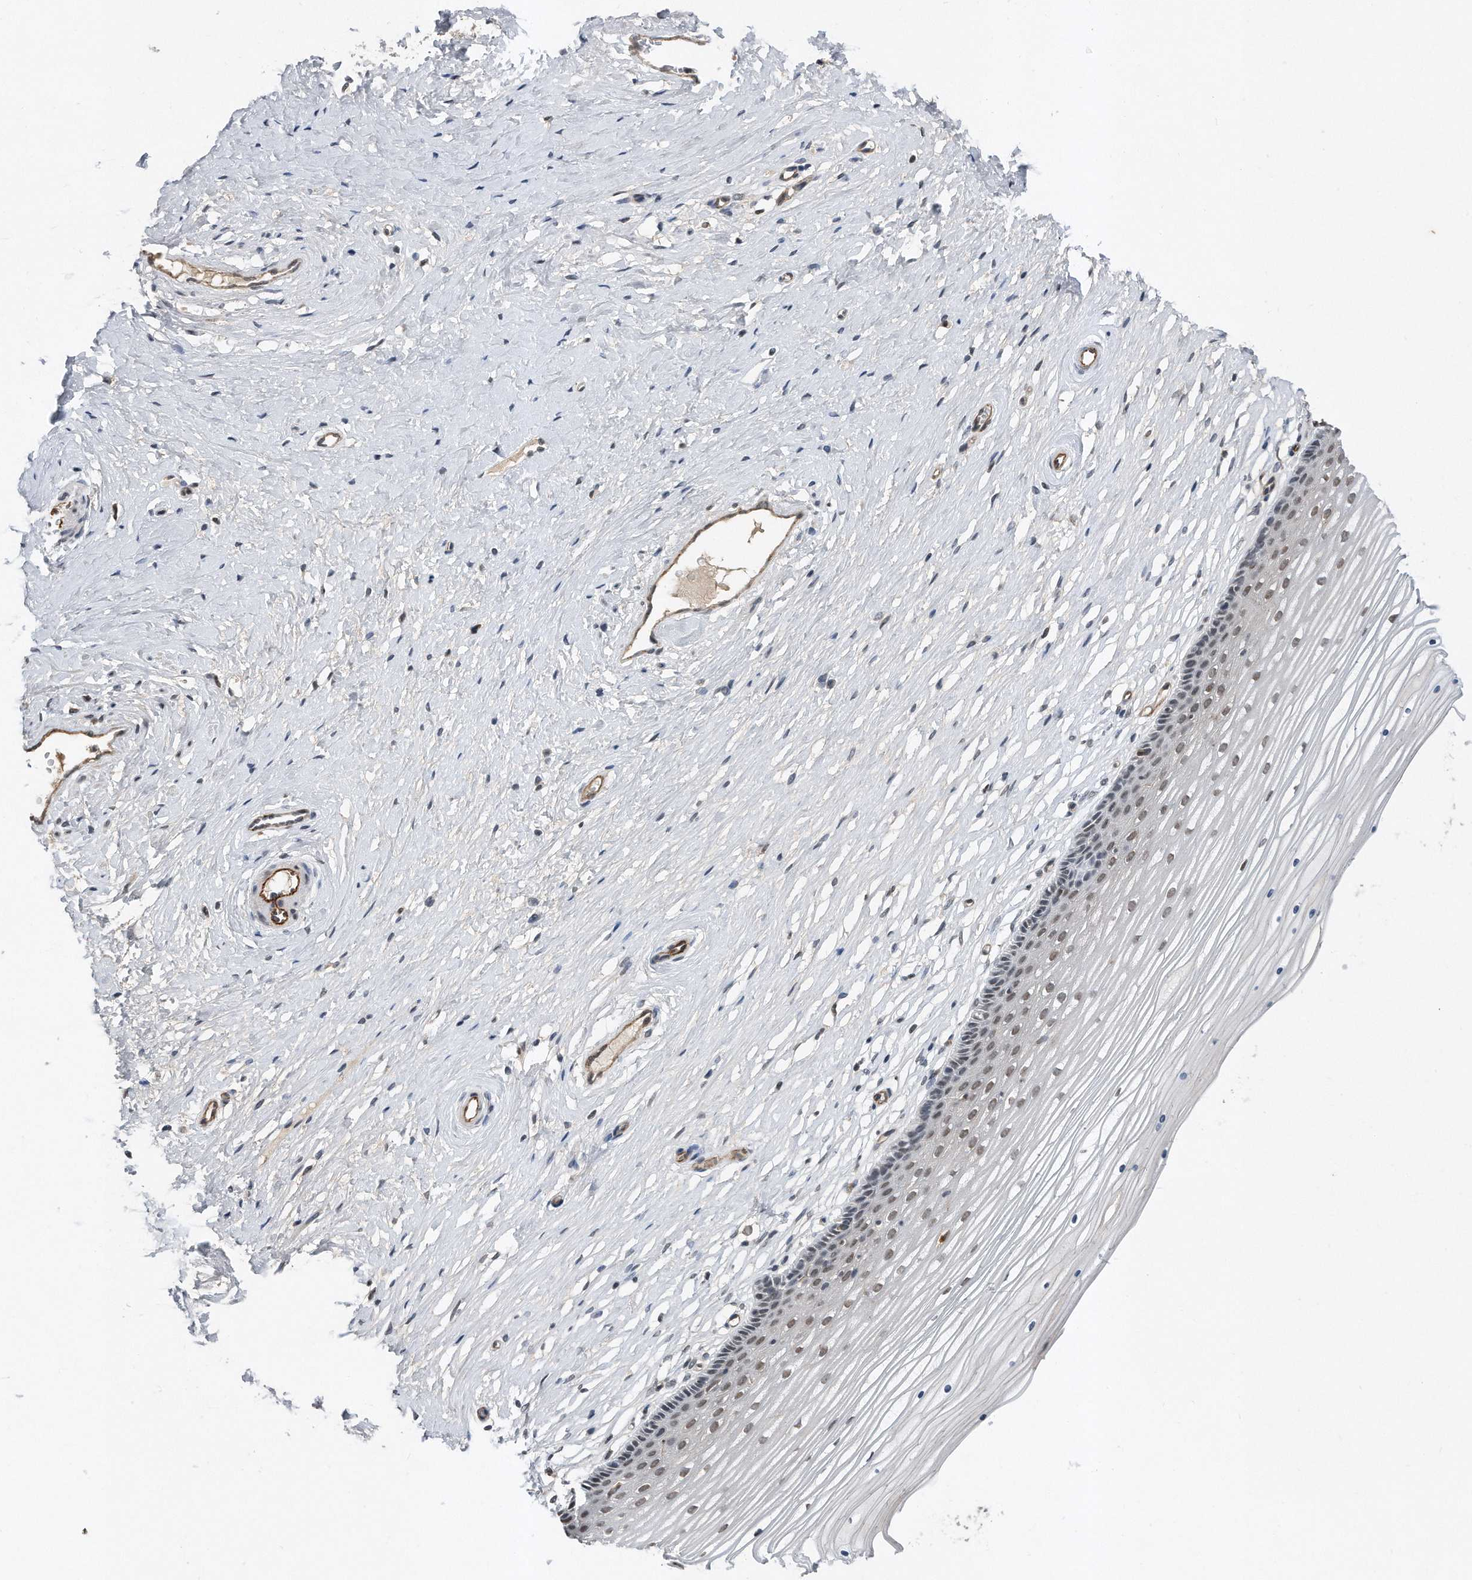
{"staining": {"intensity": "weak", "quantity": "25%-75%", "location": "nuclear"}, "tissue": "vagina", "cell_type": "Squamous epithelial cells", "image_type": "normal", "snomed": [{"axis": "morphology", "description": "Normal tissue, NOS"}, {"axis": "topography", "description": "Vagina"}, {"axis": "topography", "description": "Cervix"}], "caption": "This histopathology image demonstrates immunohistochemistry staining of unremarkable human vagina, with low weak nuclear staining in about 25%-75% of squamous epithelial cells.", "gene": "TP53INP1", "patient": {"sex": "female", "age": 40}}